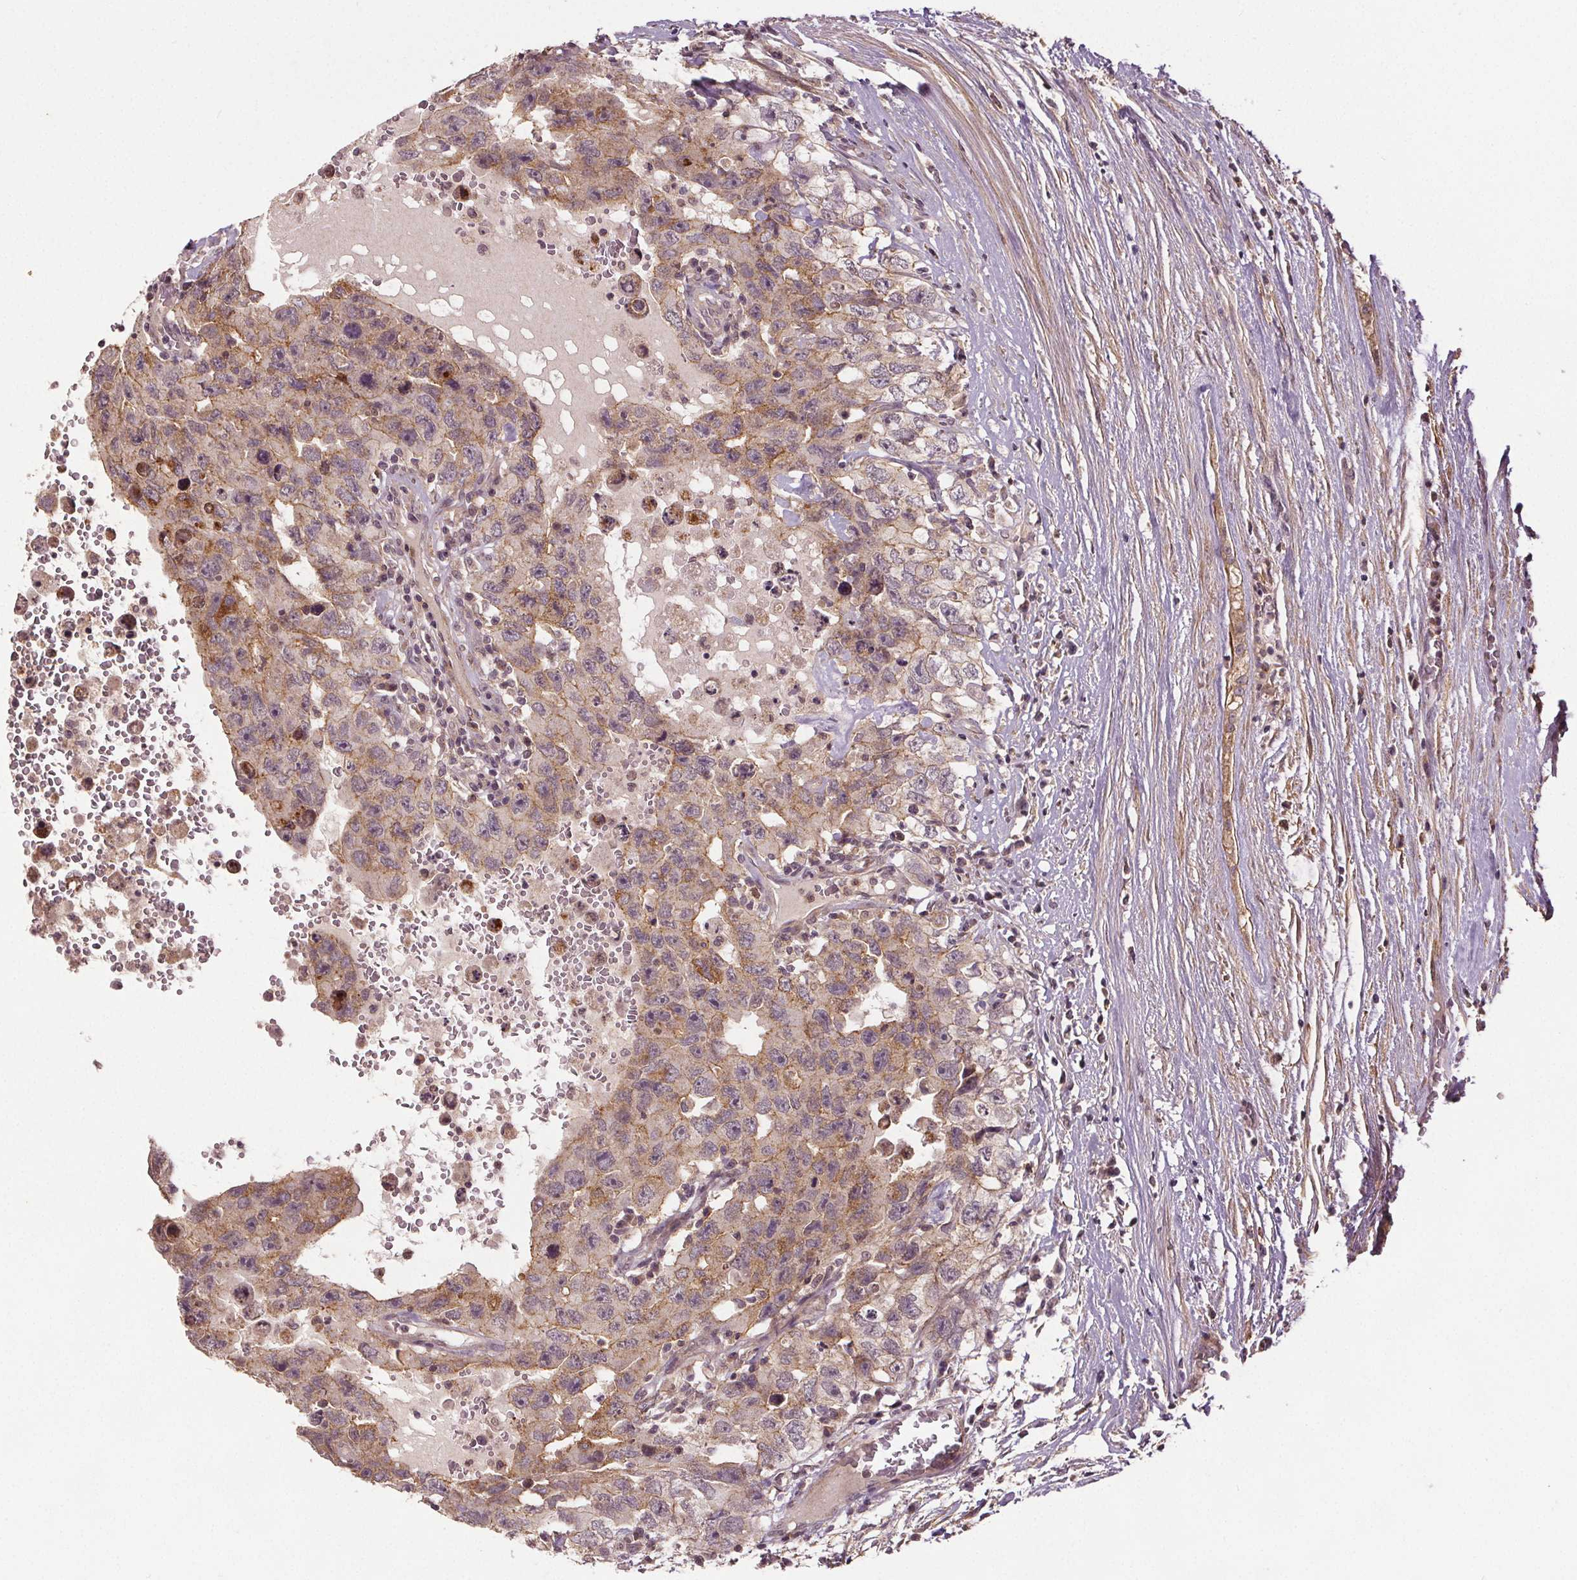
{"staining": {"intensity": "moderate", "quantity": "25%-75%", "location": "cytoplasmic/membranous"}, "tissue": "testis cancer", "cell_type": "Tumor cells", "image_type": "cancer", "snomed": [{"axis": "morphology", "description": "Carcinoma, Embryonal, NOS"}, {"axis": "topography", "description": "Testis"}], "caption": "Immunohistochemistry (IHC) image of testis cancer (embryonal carcinoma) stained for a protein (brown), which reveals medium levels of moderate cytoplasmic/membranous staining in about 25%-75% of tumor cells.", "gene": "EPHB3", "patient": {"sex": "male", "age": 26}}